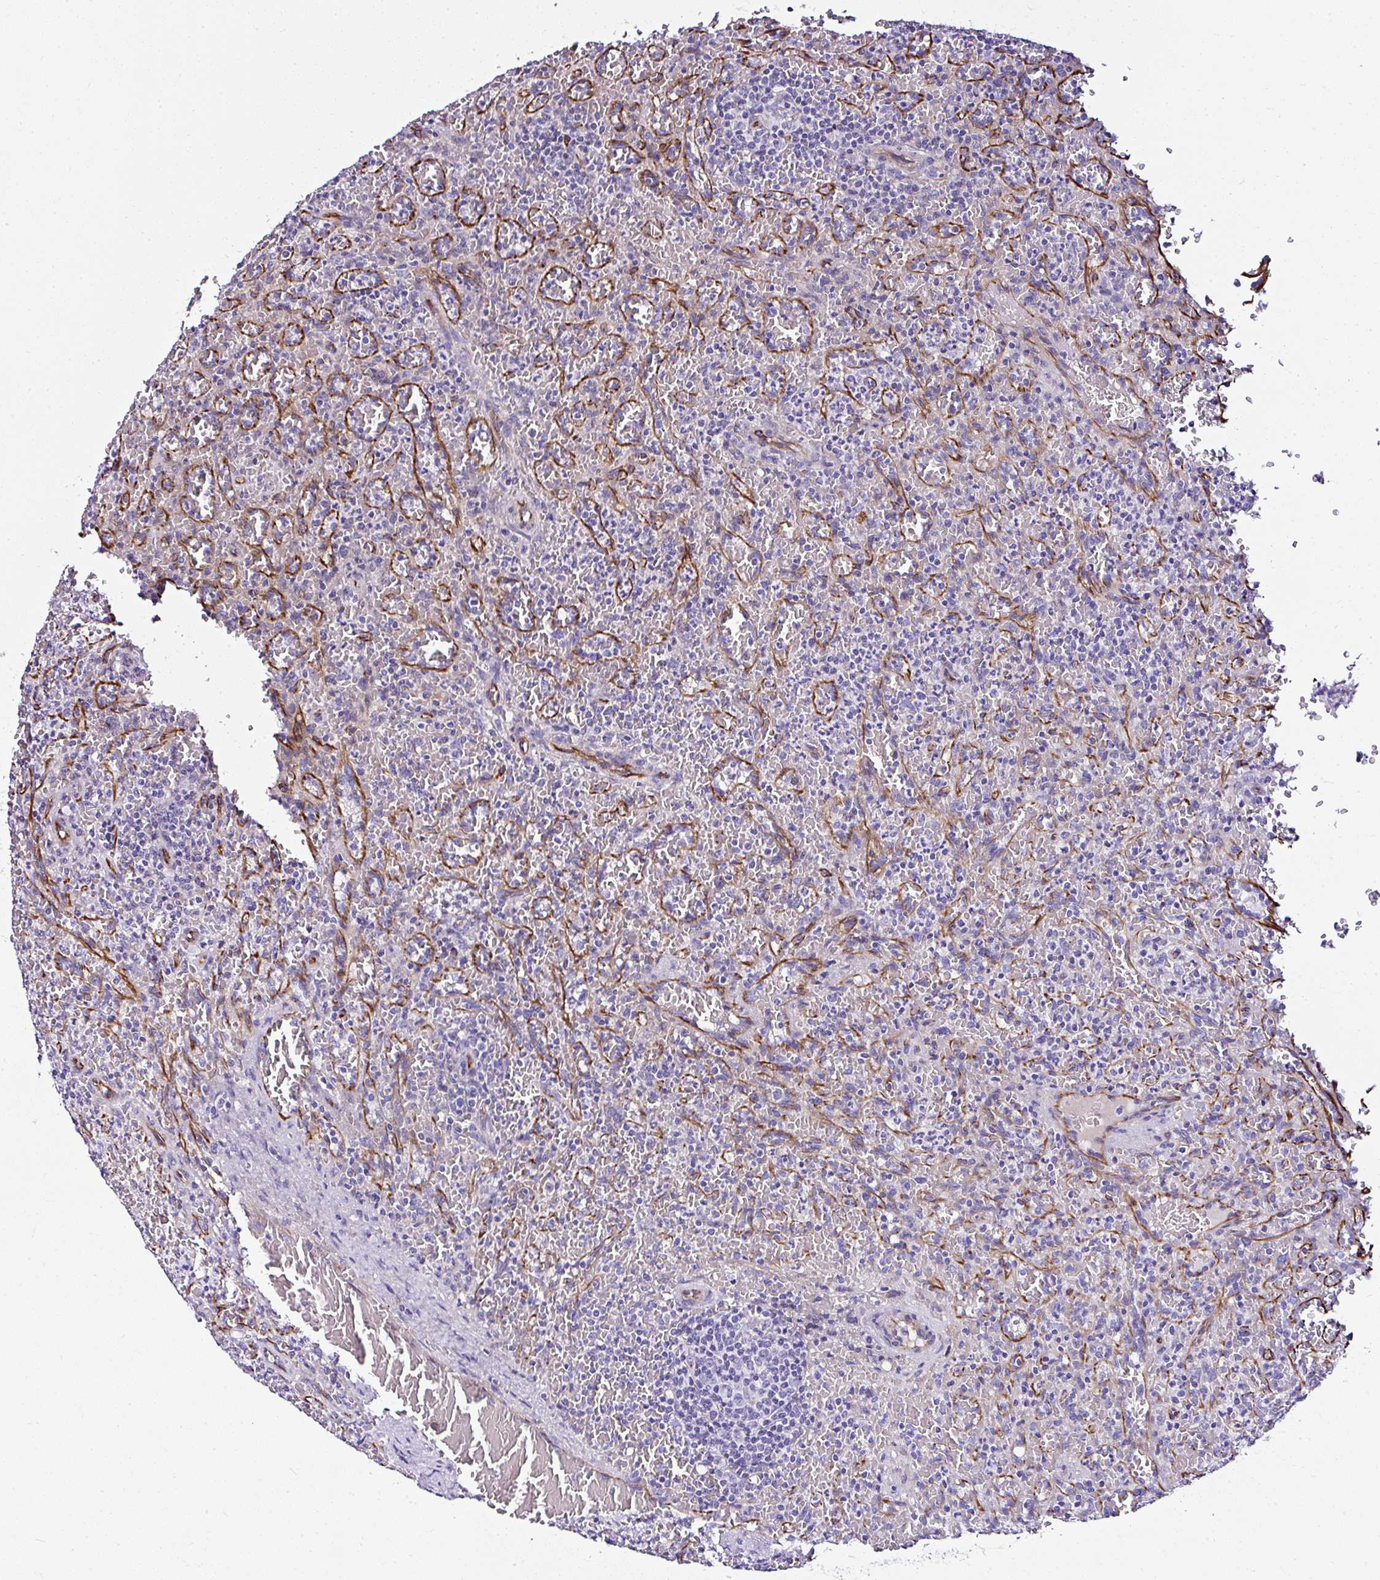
{"staining": {"intensity": "negative", "quantity": "none", "location": "none"}, "tissue": "lymphoma", "cell_type": "Tumor cells", "image_type": "cancer", "snomed": [{"axis": "morphology", "description": "Malignant lymphoma, non-Hodgkin's type, Low grade"}, {"axis": "topography", "description": "Spleen"}], "caption": "This is an immunohistochemistry (IHC) histopathology image of lymphoma. There is no expression in tumor cells.", "gene": "DEPDC5", "patient": {"sex": "female", "age": 64}}